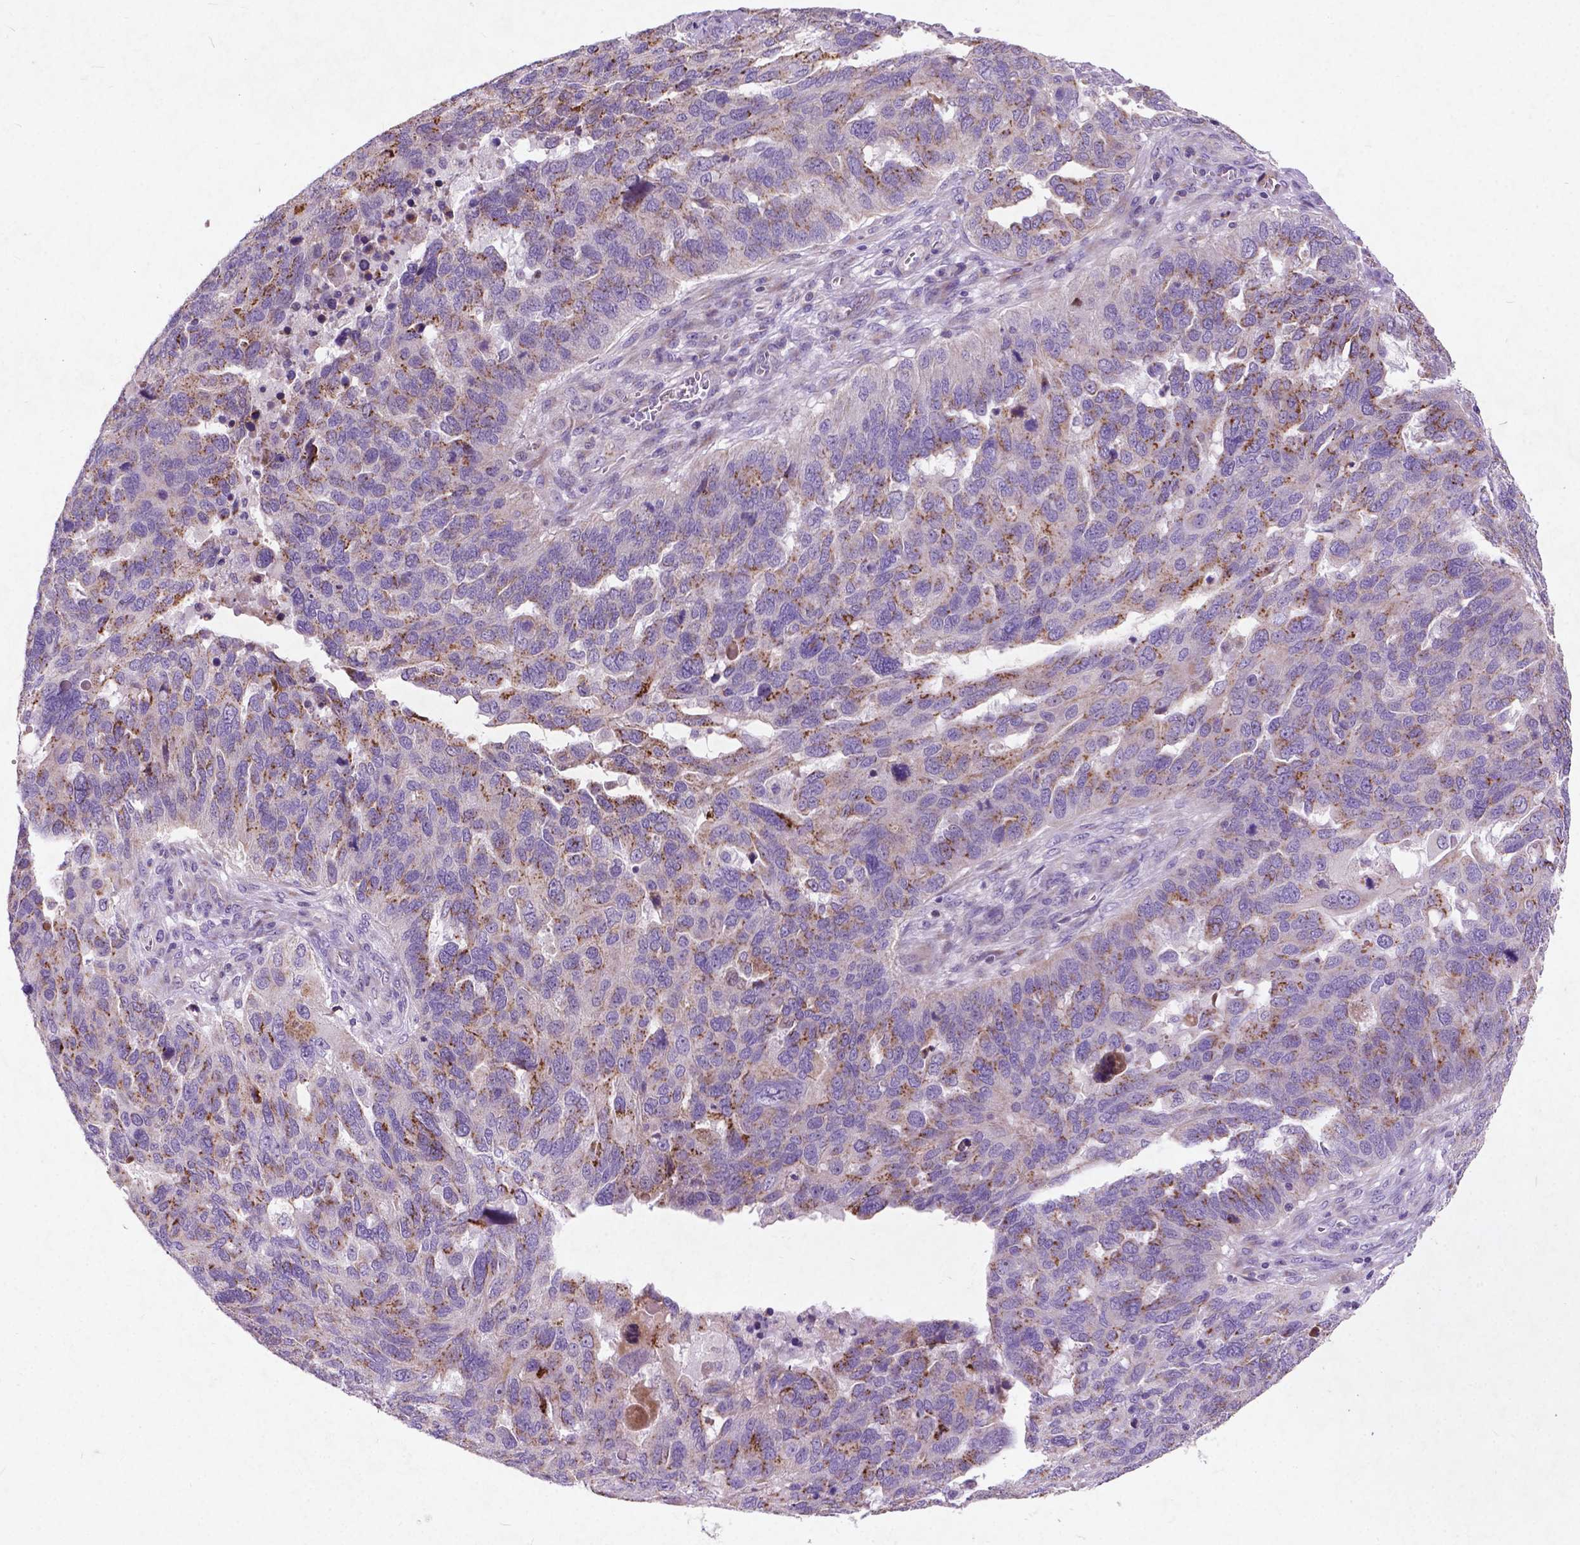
{"staining": {"intensity": "moderate", "quantity": "25%-75%", "location": "cytoplasmic/membranous"}, "tissue": "ovarian cancer", "cell_type": "Tumor cells", "image_type": "cancer", "snomed": [{"axis": "morphology", "description": "Carcinoma, endometroid"}, {"axis": "topography", "description": "Soft tissue"}, {"axis": "topography", "description": "Ovary"}], "caption": "A medium amount of moderate cytoplasmic/membranous expression is appreciated in approximately 25%-75% of tumor cells in ovarian cancer tissue.", "gene": "ATG4D", "patient": {"sex": "female", "age": 52}}